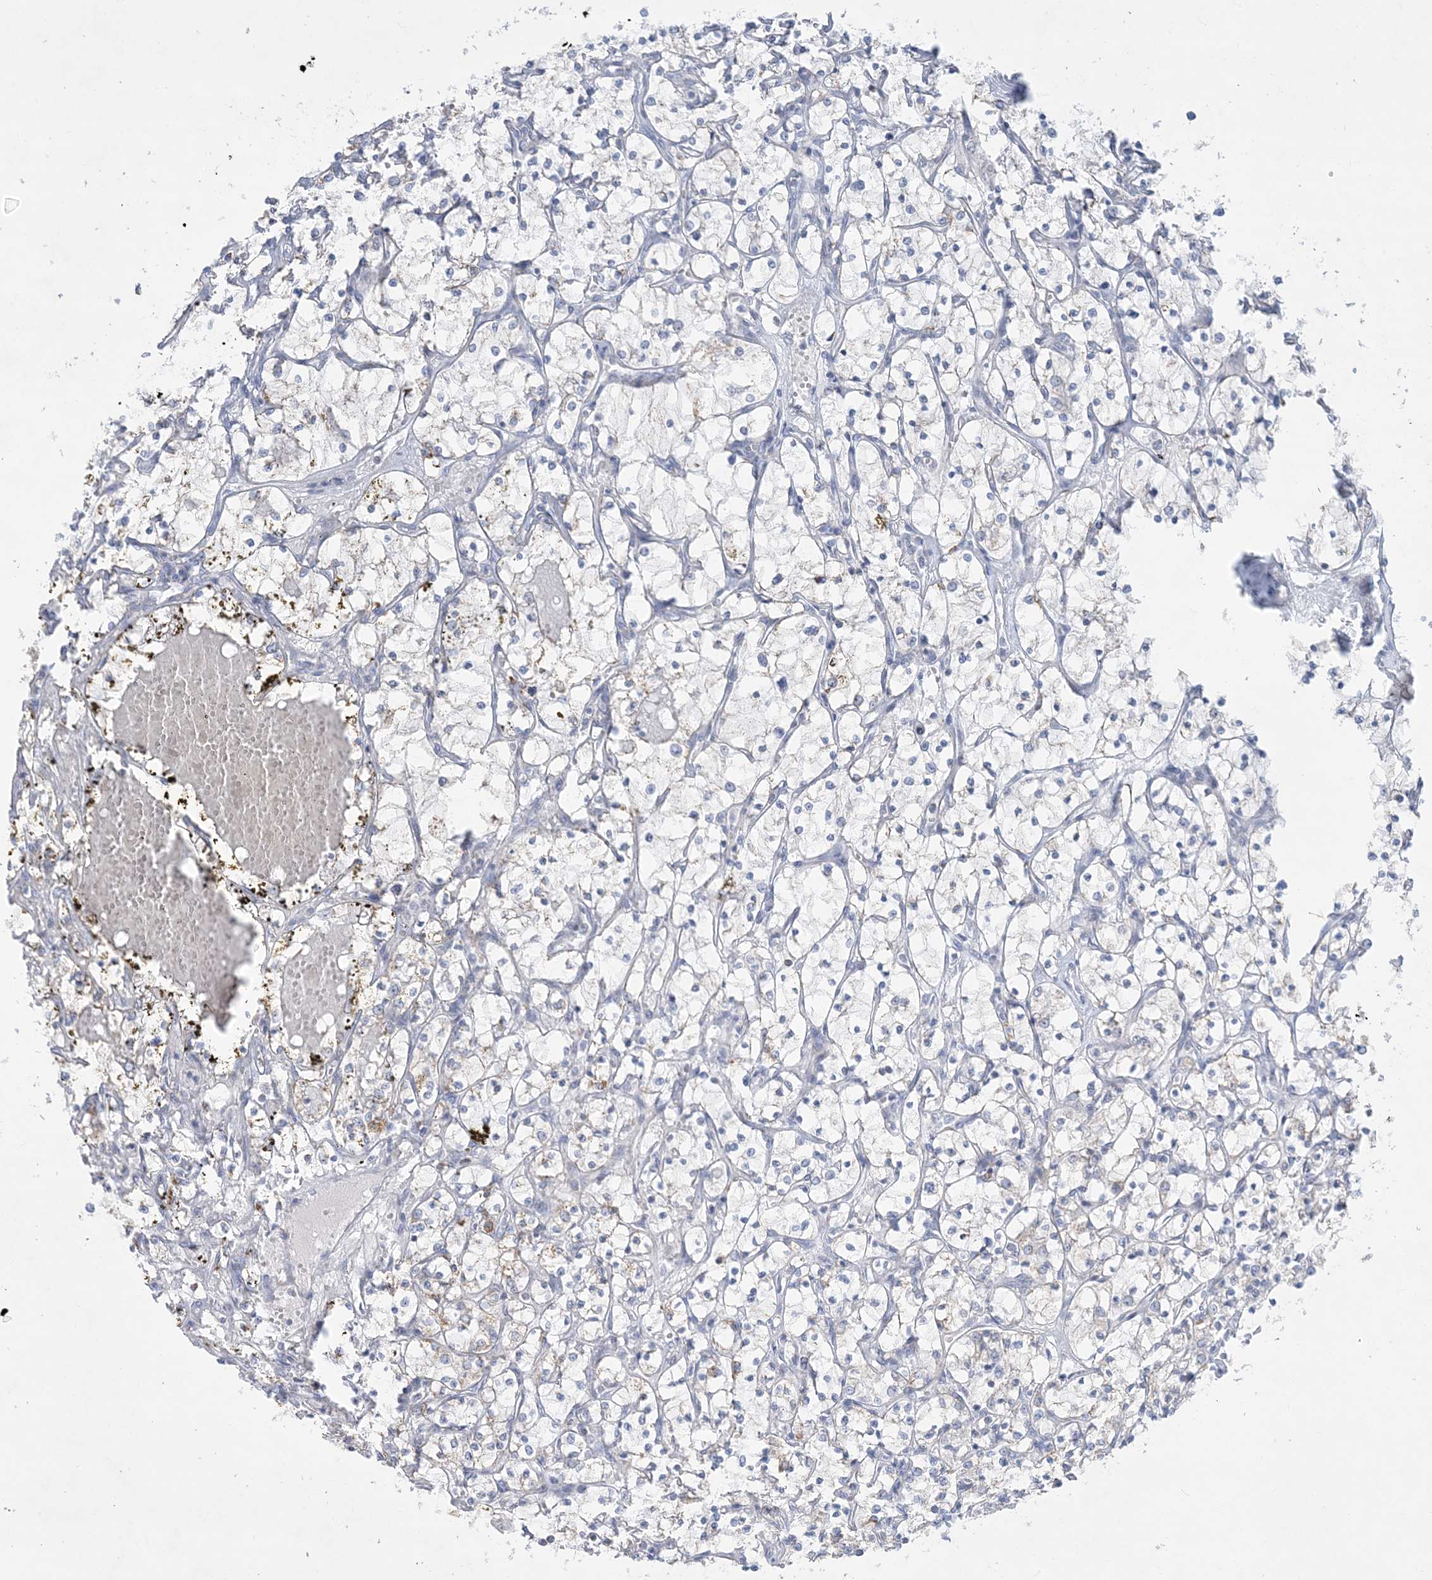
{"staining": {"intensity": "negative", "quantity": "none", "location": "none"}, "tissue": "renal cancer", "cell_type": "Tumor cells", "image_type": "cancer", "snomed": [{"axis": "morphology", "description": "Adenocarcinoma, NOS"}, {"axis": "topography", "description": "Kidney"}], "caption": "Immunohistochemistry image of neoplastic tissue: renal cancer (adenocarcinoma) stained with DAB (3,3'-diaminobenzidine) demonstrates no significant protein expression in tumor cells.", "gene": "TBC1D7", "patient": {"sex": "female", "age": 69}}